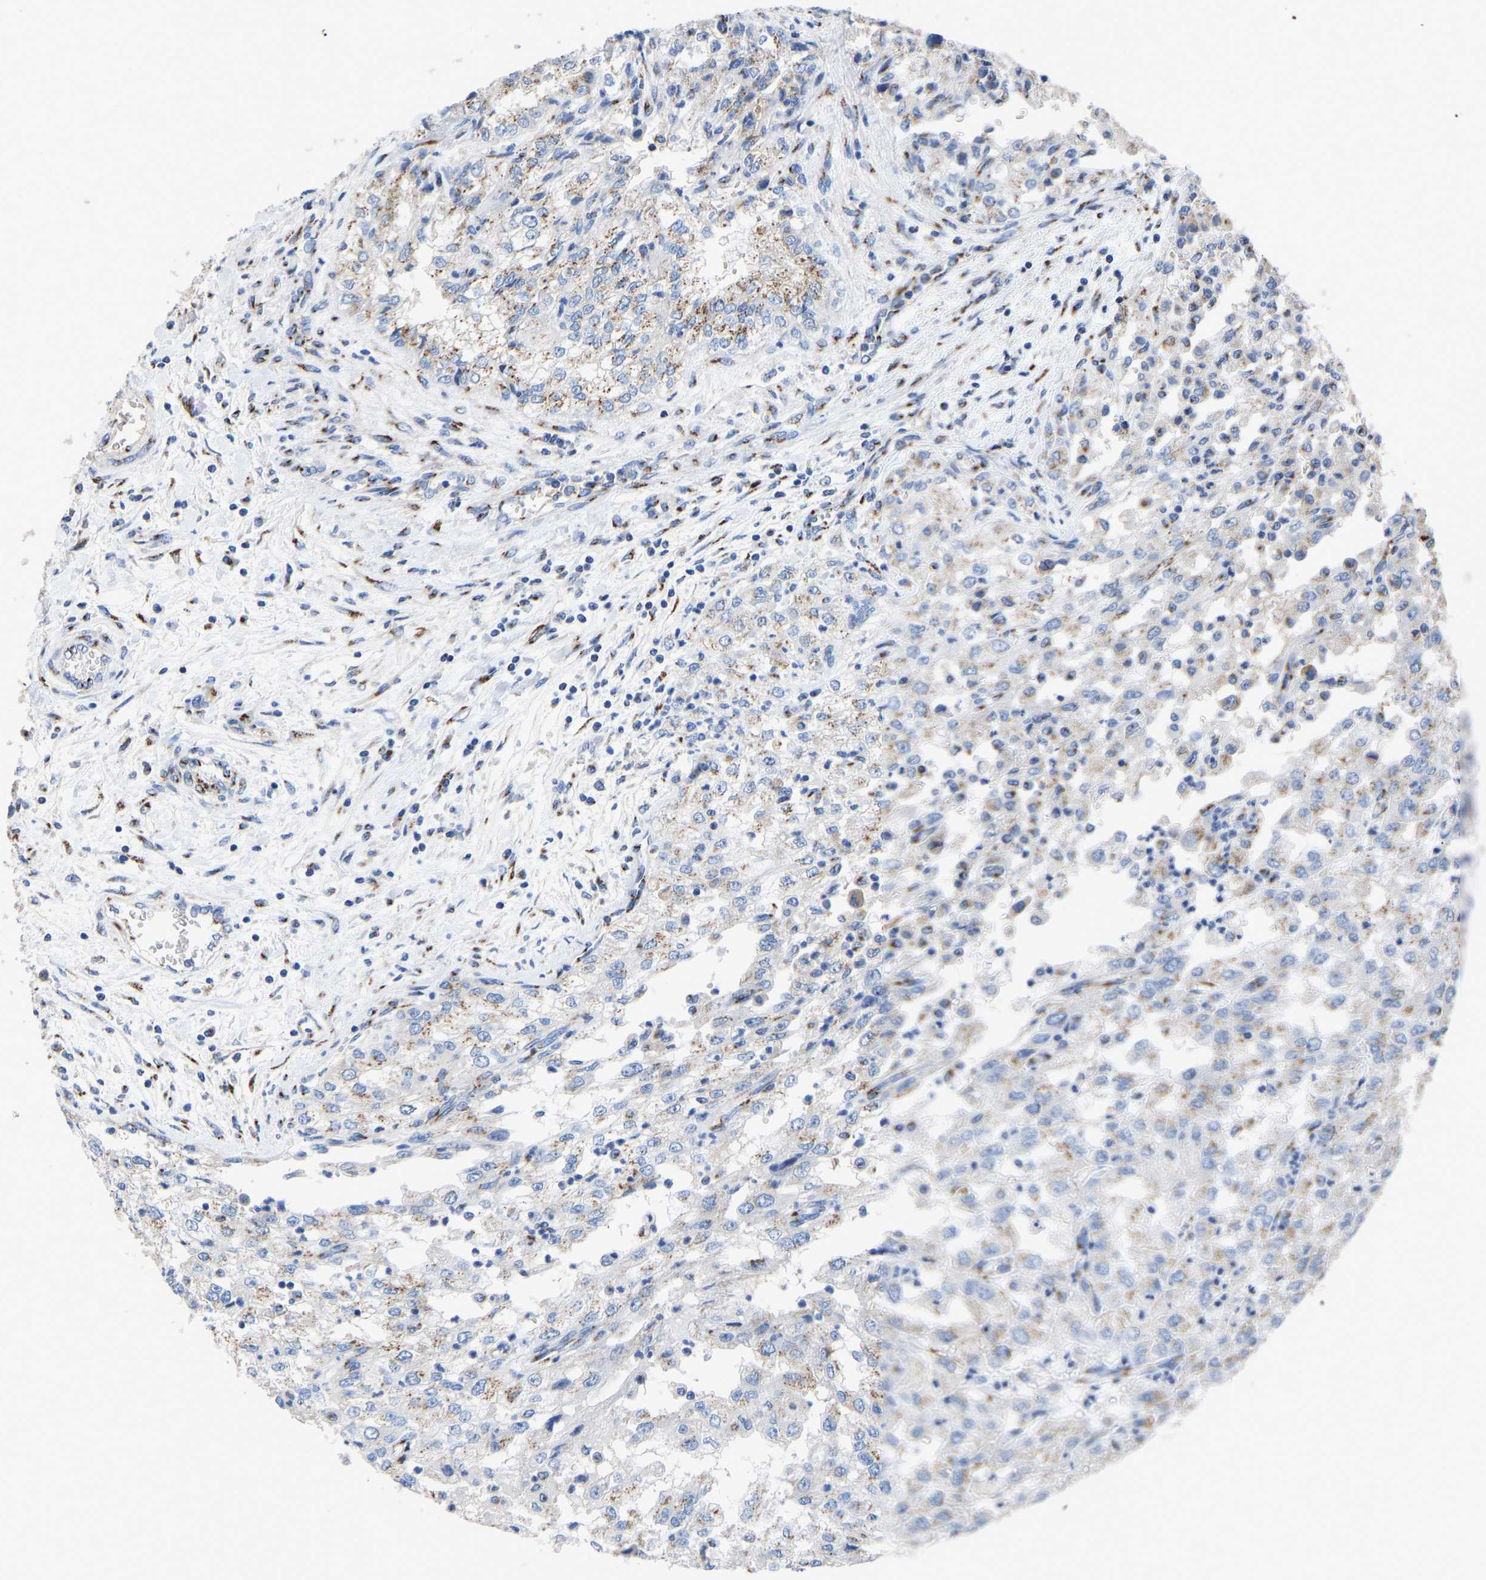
{"staining": {"intensity": "weak", "quantity": ">75%", "location": "cytoplasmic/membranous"}, "tissue": "renal cancer", "cell_type": "Tumor cells", "image_type": "cancer", "snomed": [{"axis": "morphology", "description": "Adenocarcinoma, NOS"}, {"axis": "topography", "description": "Kidney"}], "caption": "A brown stain shows weak cytoplasmic/membranous expression of a protein in human renal cancer tumor cells.", "gene": "TMEM87A", "patient": {"sex": "female", "age": 54}}